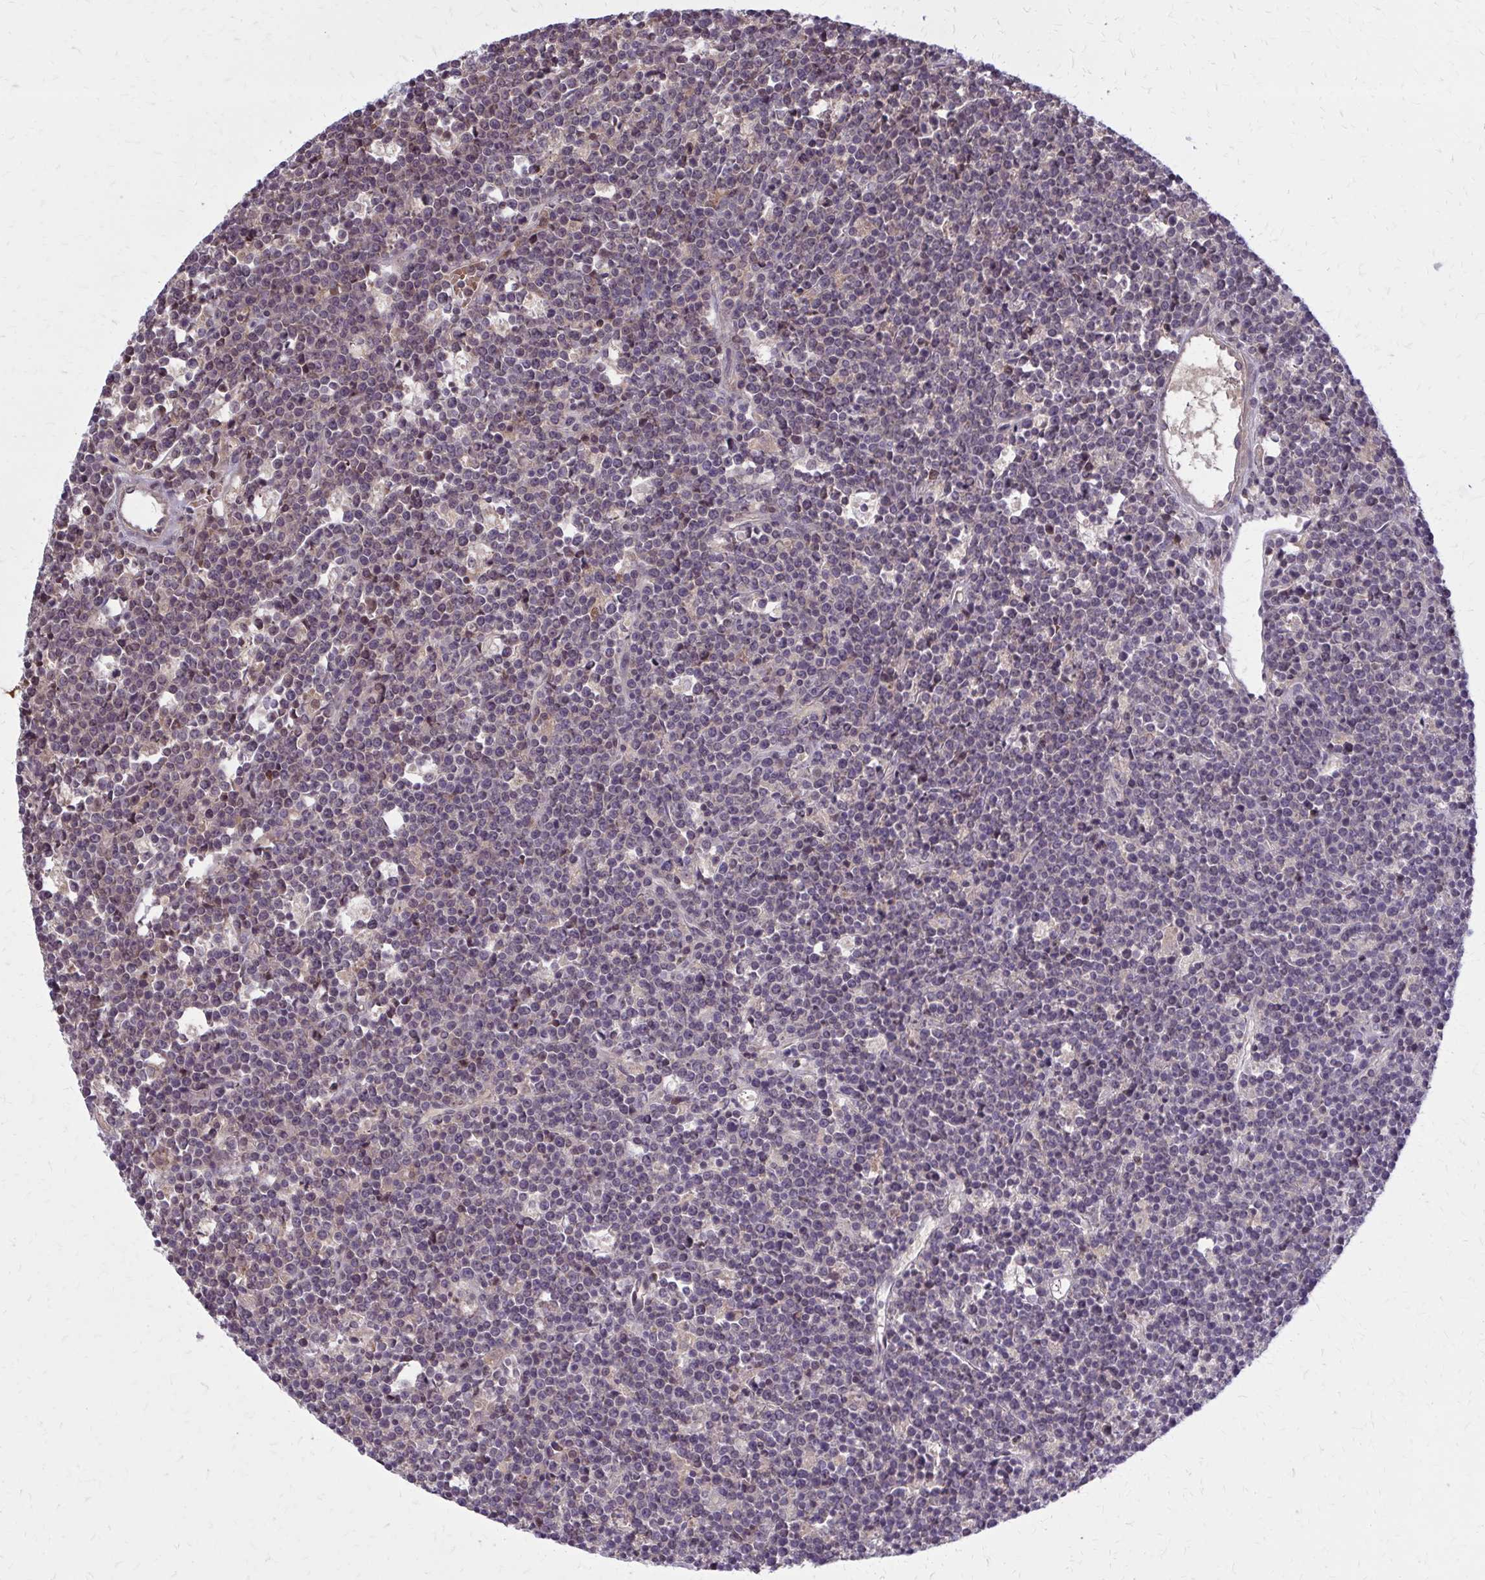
{"staining": {"intensity": "negative", "quantity": "none", "location": "none"}, "tissue": "lymphoma", "cell_type": "Tumor cells", "image_type": "cancer", "snomed": [{"axis": "morphology", "description": "Malignant lymphoma, non-Hodgkin's type, High grade"}, {"axis": "topography", "description": "Ovary"}], "caption": "Immunohistochemical staining of human lymphoma demonstrates no significant staining in tumor cells.", "gene": "DBI", "patient": {"sex": "female", "age": 56}}